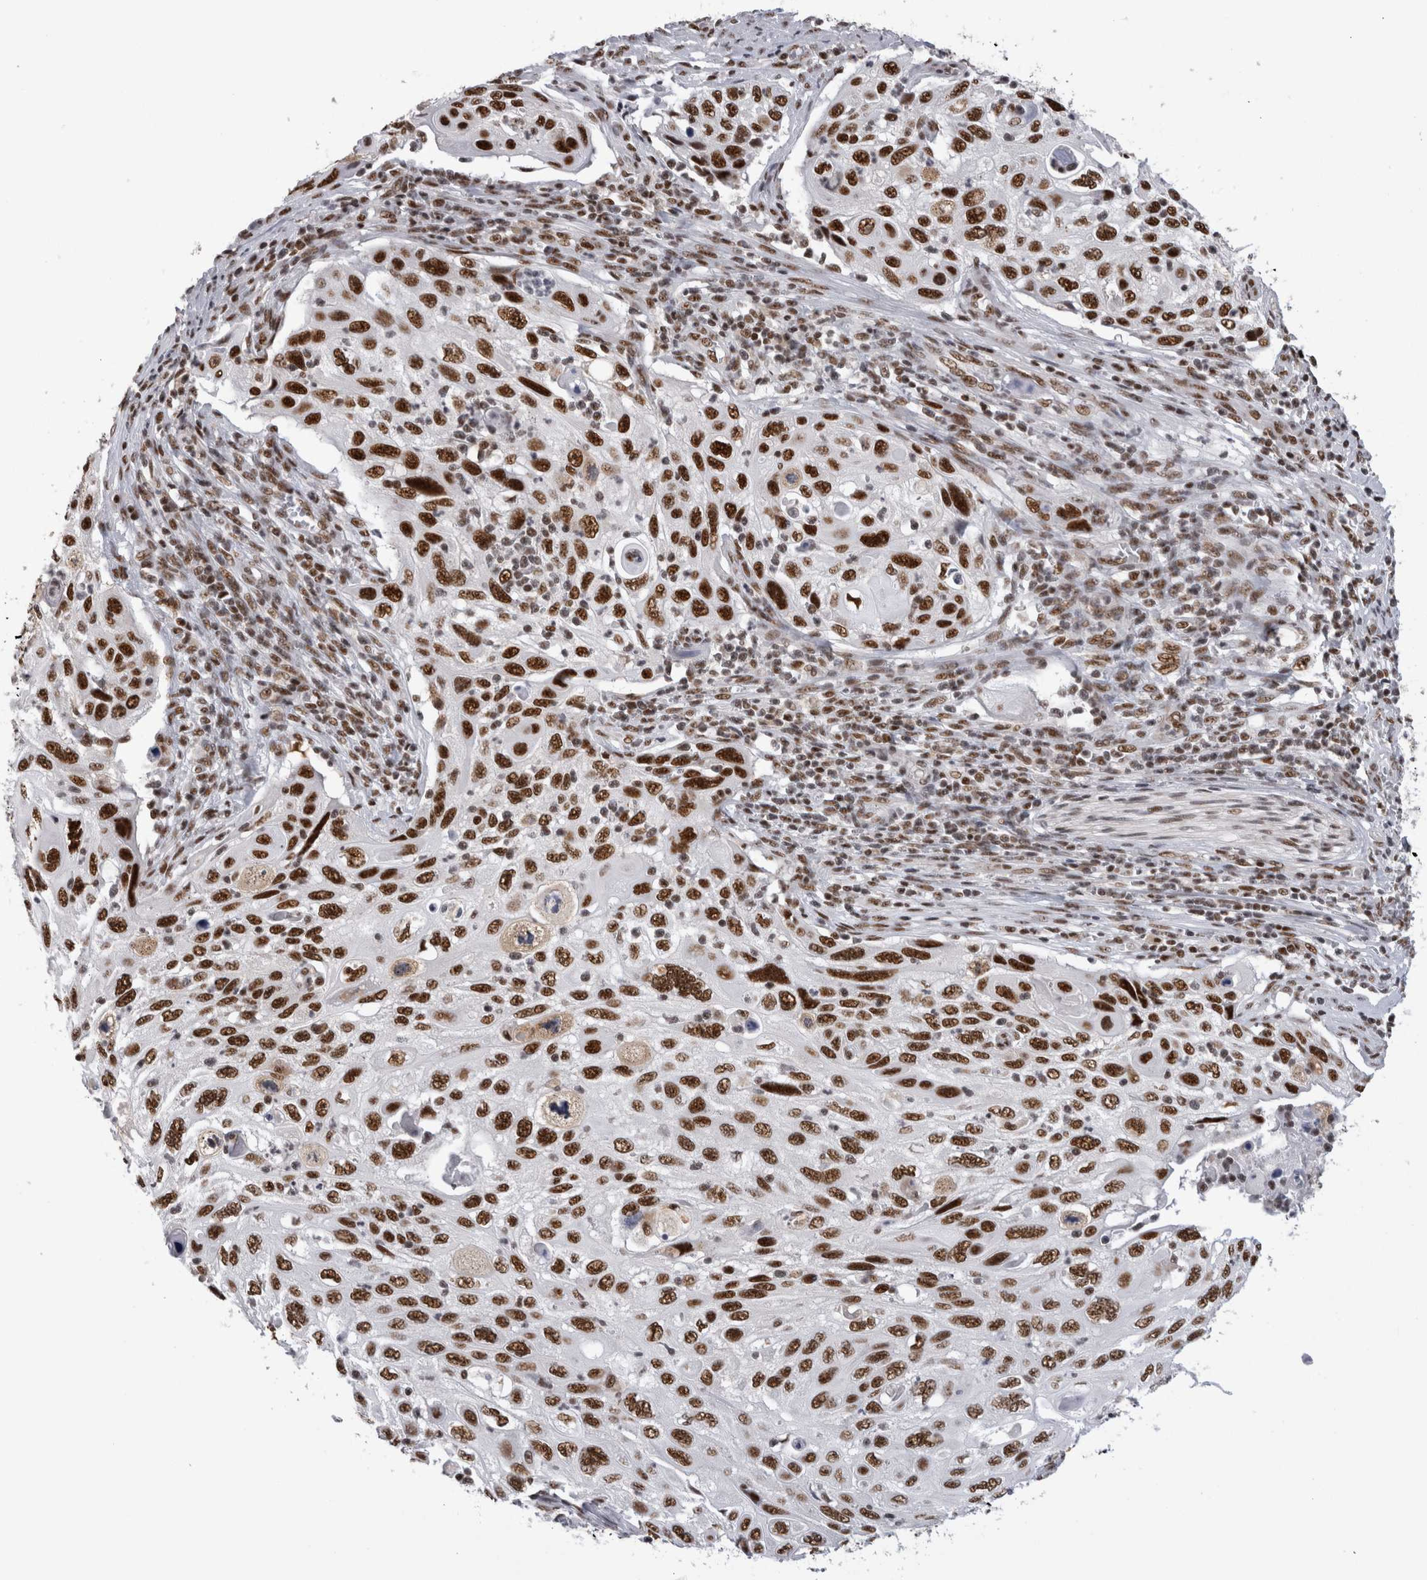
{"staining": {"intensity": "strong", "quantity": ">75%", "location": "nuclear"}, "tissue": "cervical cancer", "cell_type": "Tumor cells", "image_type": "cancer", "snomed": [{"axis": "morphology", "description": "Squamous cell carcinoma, NOS"}, {"axis": "topography", "description": "Cervix"}], "caption": "Tumor cells exhibit strong nuclear expression in about >75% of cells in cervical cancer (squamous cell carcinoma).", "gene": "CDK11A", "patient": {"sex": "female", "age": 70}}